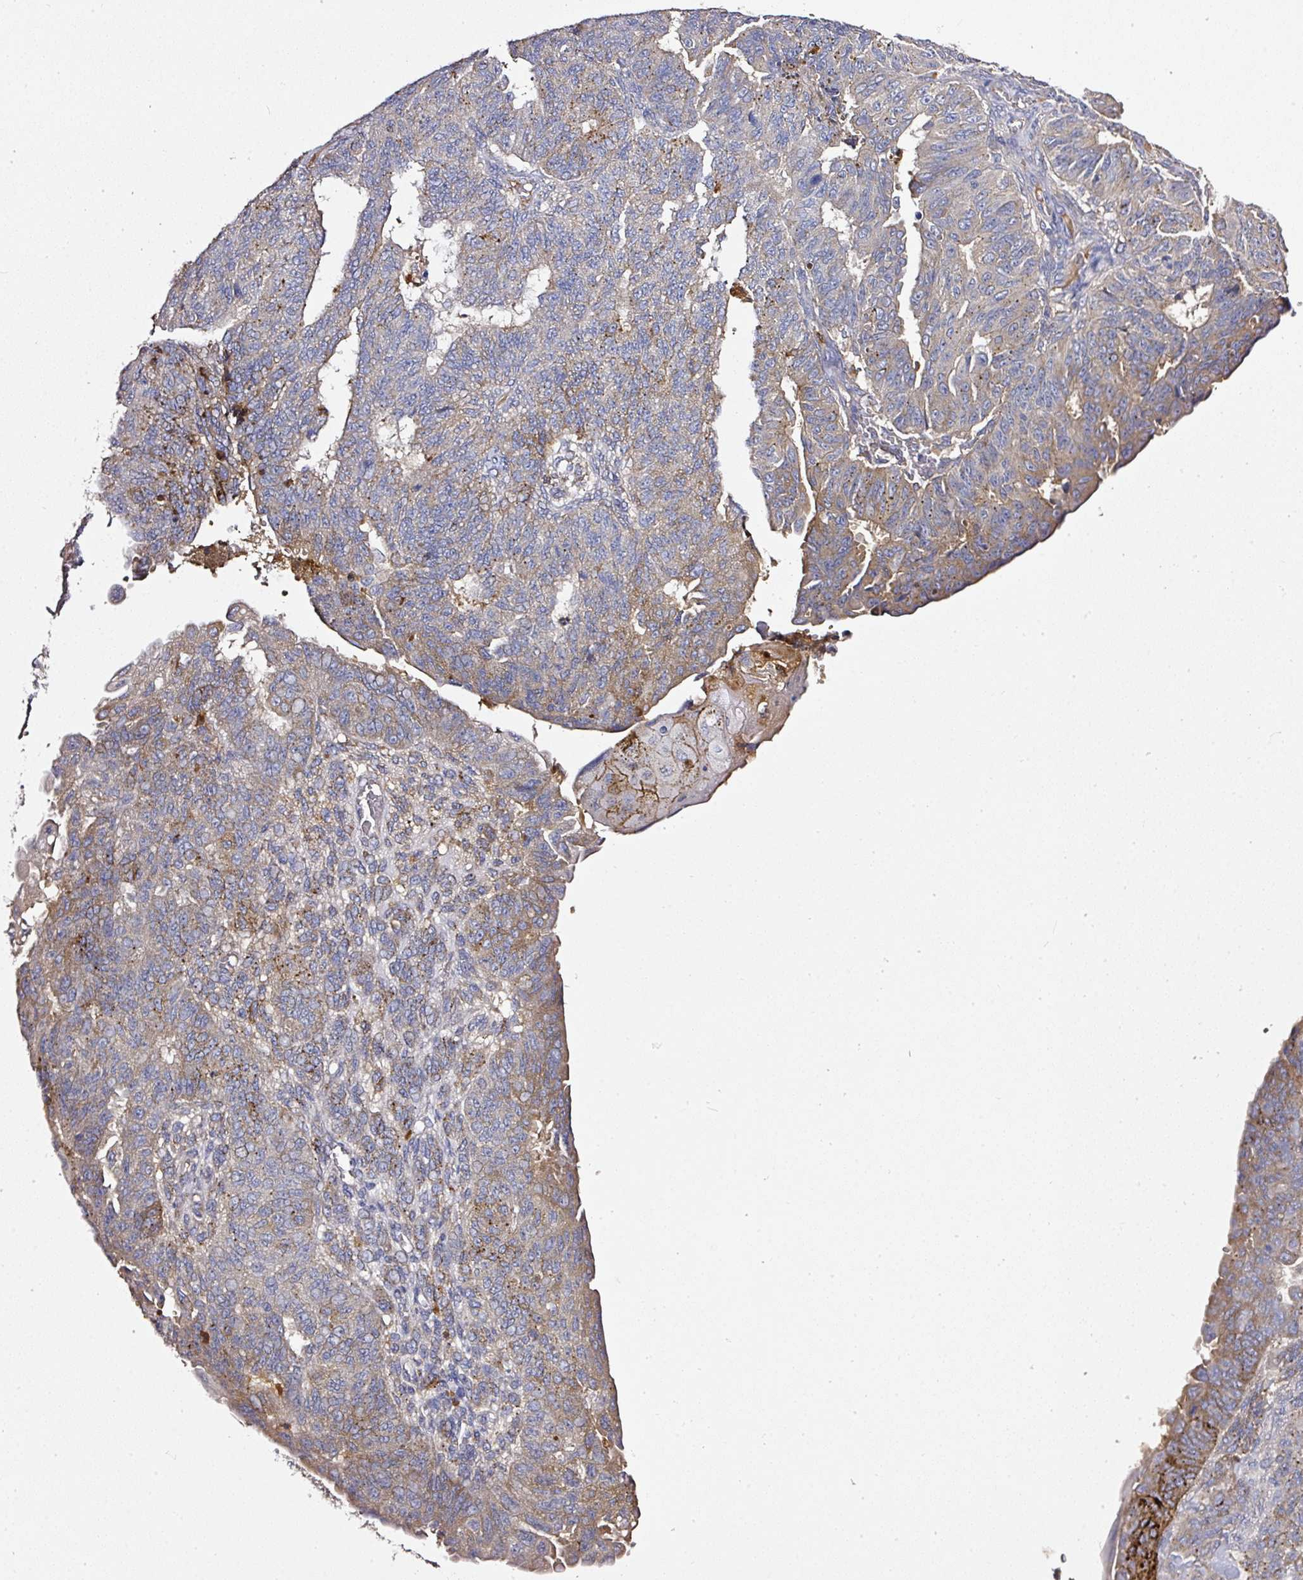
{"staining": {"intensity": "strong", "quantity": "<25%", "location": "cytoplasmic/membranous"}, "tissue": "endometrial cancer", "cell_type": "Tumor cells", "image_type": "cancer", "snomed": [{"axis": "morphology", "description": "Adenocarcinoma, NOS"}, {"axis": "topography", "description": "Endometrium"}], "caption": "High-magnification brightfield microscopy of endometrial cancer stained with DAB (brown) and counterstained with hematoxylin (blue). tumor cells exhibit strong cytoplasmic/membranous positivity is appreciated in approximately<25% of cells.", "gene": "CAB39L", "patient": {"sex": "female", "age": 32}}